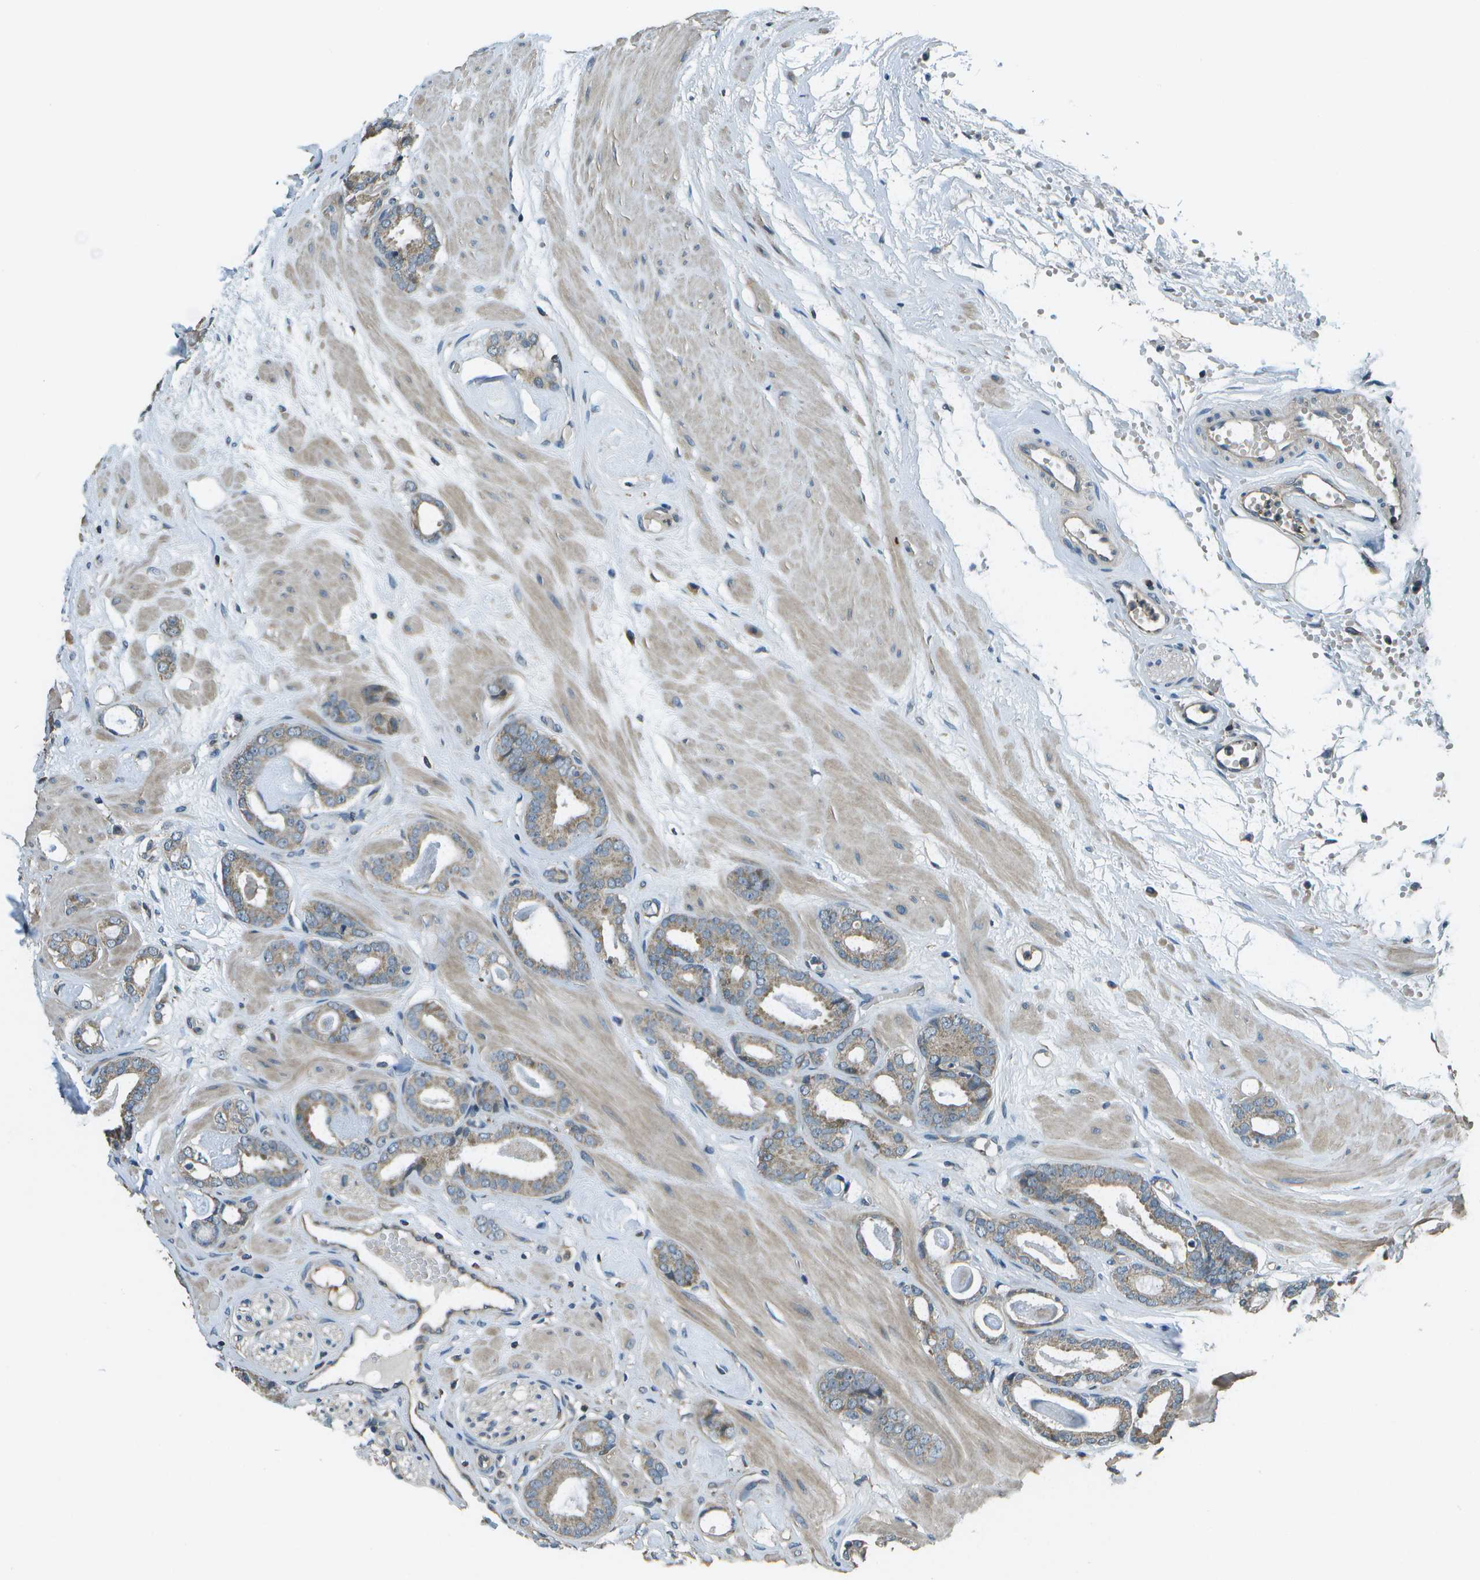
{"staining": {"intensity": "moderate", "quantity": "25%-75%", "location": "cytoplasmic/membranous"}, "tissue": "prostate cancer", "cell_type": "Tumor cells", "image_type": "cancer", "snomed": [{"axis": "morphology", "description": "Adenocarcinoma, Low grade"}, {"axis": "topography", "description": "Prostate"}], "caption": "Immunohistochemistry histopathology image of neoplastic tissue: prostate cancer stained using immunohistochemistry demonstrates medium levels of moderate protein expression localized specifically in the cytoplasmic/membranous of tumor cells, appearing as a cytoplasmic/membranous brown color.", "gene": "PLPBP", "patient": {"sex": "male", "age": 53}}